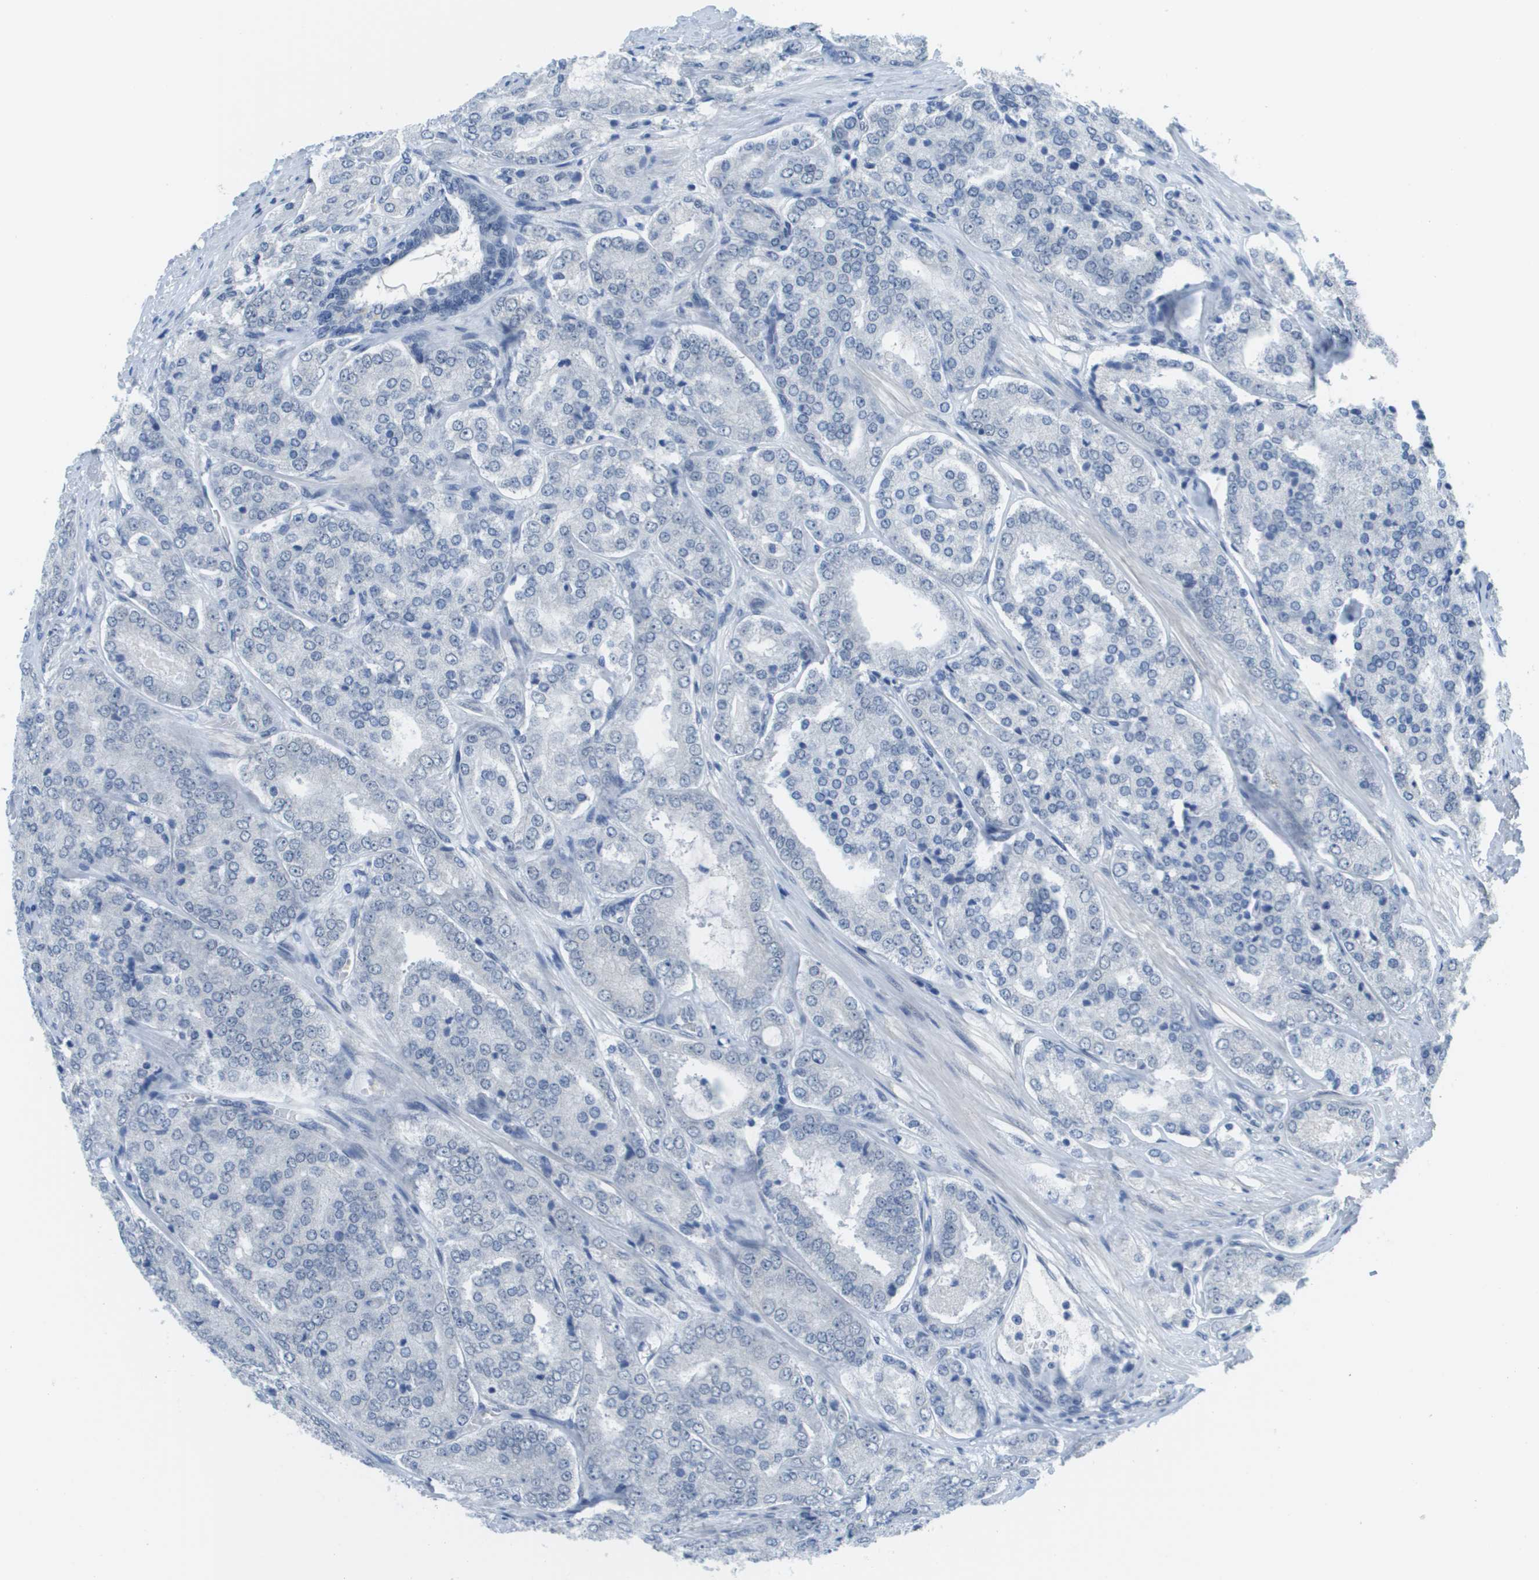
{"staining": {"intensity": "negative", "quantity": "none", "location": "none"}, "tissue": "prostate cancer", "cell_type": "Tumor cells", "image_type": "cancer", "snomed": [{"axis": "morphology", "description": "Adenocarcinoma, High grade"}, {"axis": "topography", "description": "Prostate"}], "caption": "Protein analysis of prostate cancer reveals no significant staining in tumor cells. (DAB IHC with hematoxylin counter stain).", "gene": "ARID1B", "patient": {"sex": "male", "age": 65}}